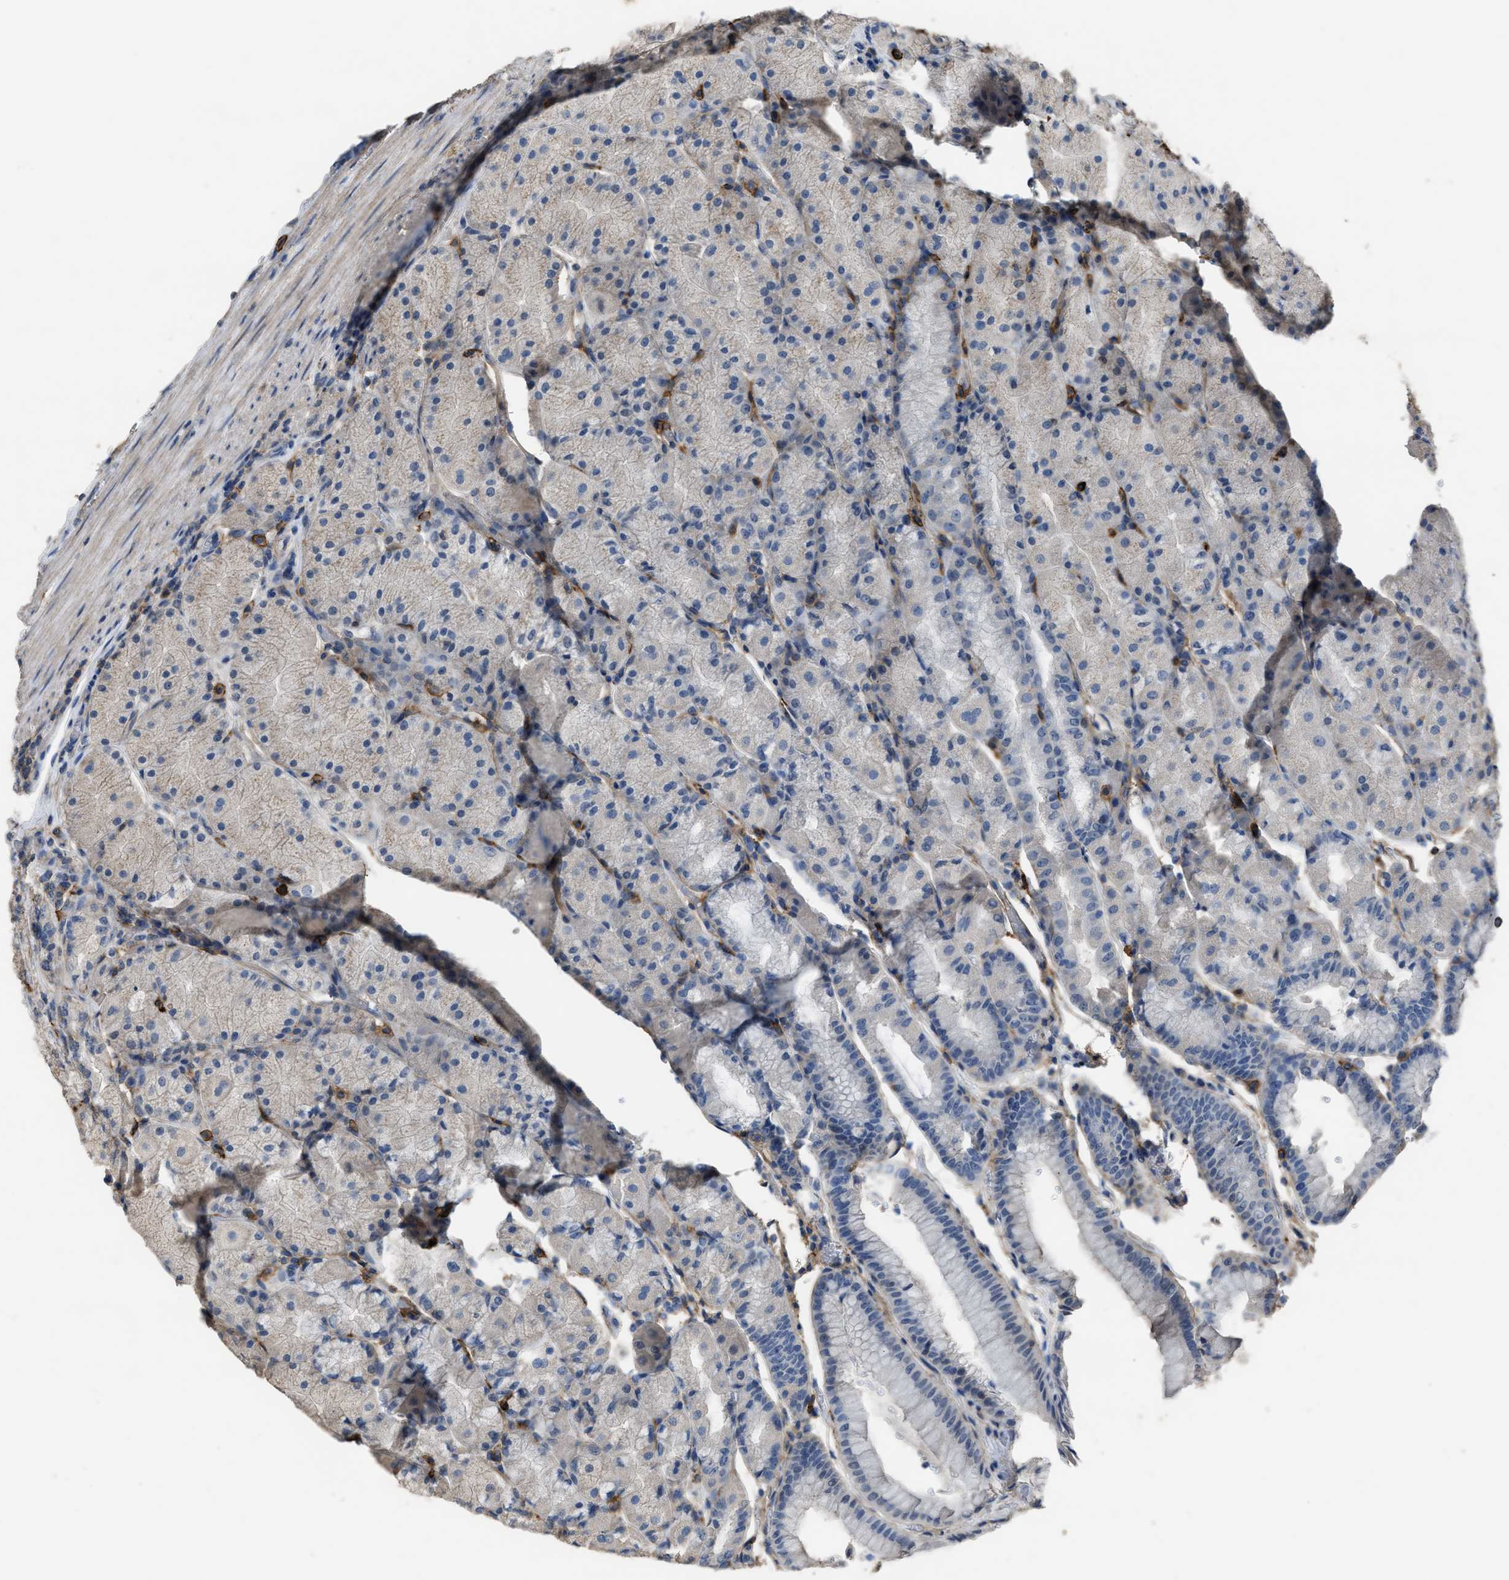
{"staining": {"intensity": "negative", "quantity": "none", "location": "none"}, "tissue": "stomach", "cell_type": "Glandular cells", "image_type": "normal", "snomed": [{"axis": "morphology", "description": "Normal tissue, NOS"}, {"axis": "morphology", "description": "Carcinoid, malignant, NOS"}, {"axis": "topography", "description": "Stomach, upper"}], "caption": "An image of stomach stained for a protein reveals no brown staining in glandular cells.", "gene": "OR51E1", "patient": {"sex": "male", "age": 39}}